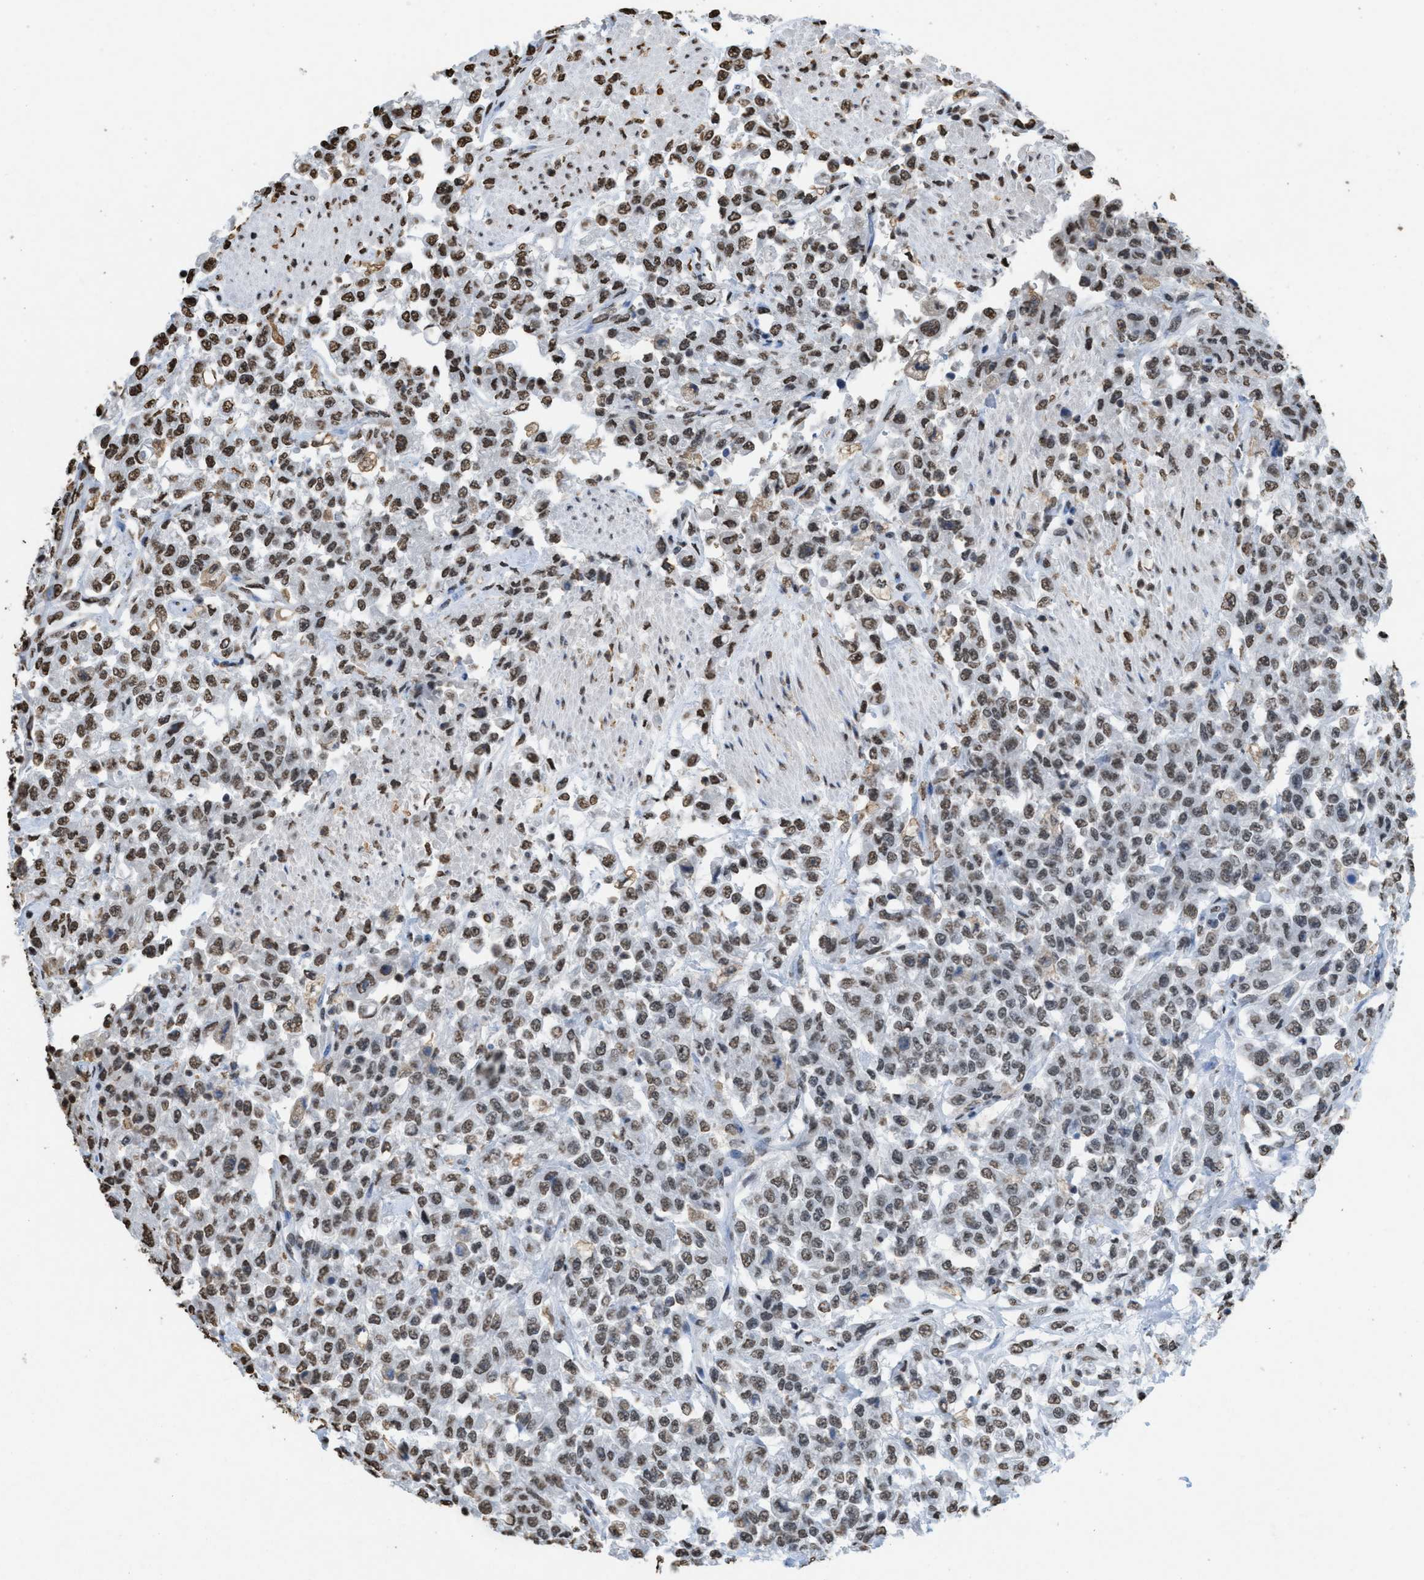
{"staining": {"intensity": "moderate", "quantity": ">75%", "location": "nuclear"}, "tissue": "urothelial cancer", "cell_type": "Tumor cells", "image_type": "cancer", "snomed": [{"axis": "morphology", "description": "Urothelial carcinoma, High grade"}, {"axis": "topography", "description": "Urinary bladder"}], "caption": "Protein expression analysis of urothelial cancer displays moderate nuclear positivity in approximately >75% of tumor cells. Nuclei are stained in blue.", "gene": "NUP88", "patient": {"sex": "male", "age": 46}}